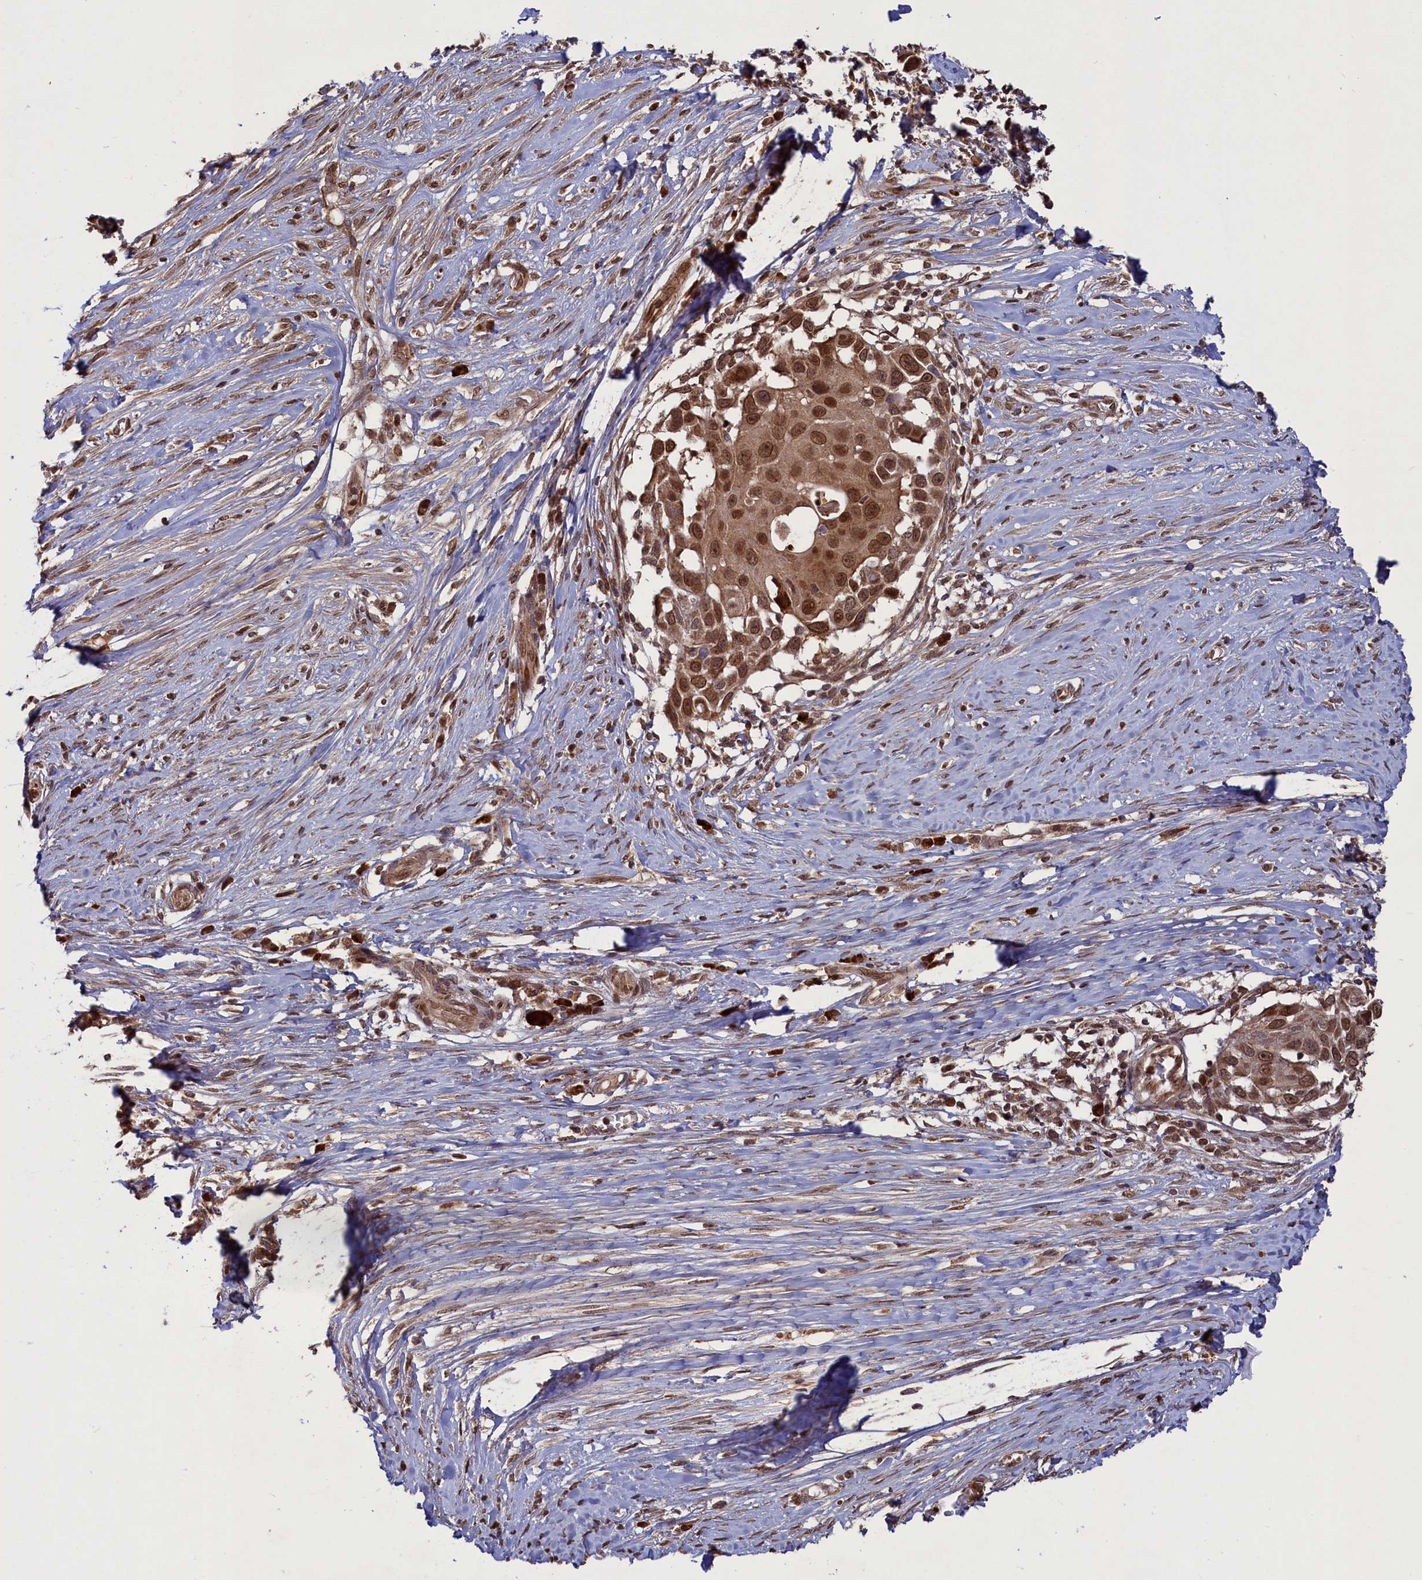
{"staining": {"intensity": "moderate", "quantity": ">75%", "location": "nuclear"}, "tissue": "skin cancer", "cell_type": "Tumor cells", "image_type": "cancer", "snomed": [{"axis": "morphology", "description": "Squamous cell carcinoma, NOS"}, {"axis": "topography", "description": "Skin"}], "caption": "About >75% of tumor cells in skin cancer (squamous cell carcinoma) display moderate nuclear protein staining as visualized by brown immunohistochemical staining.", "gene": "NAE1", "patient": {"sex": "female", "age": 44}}